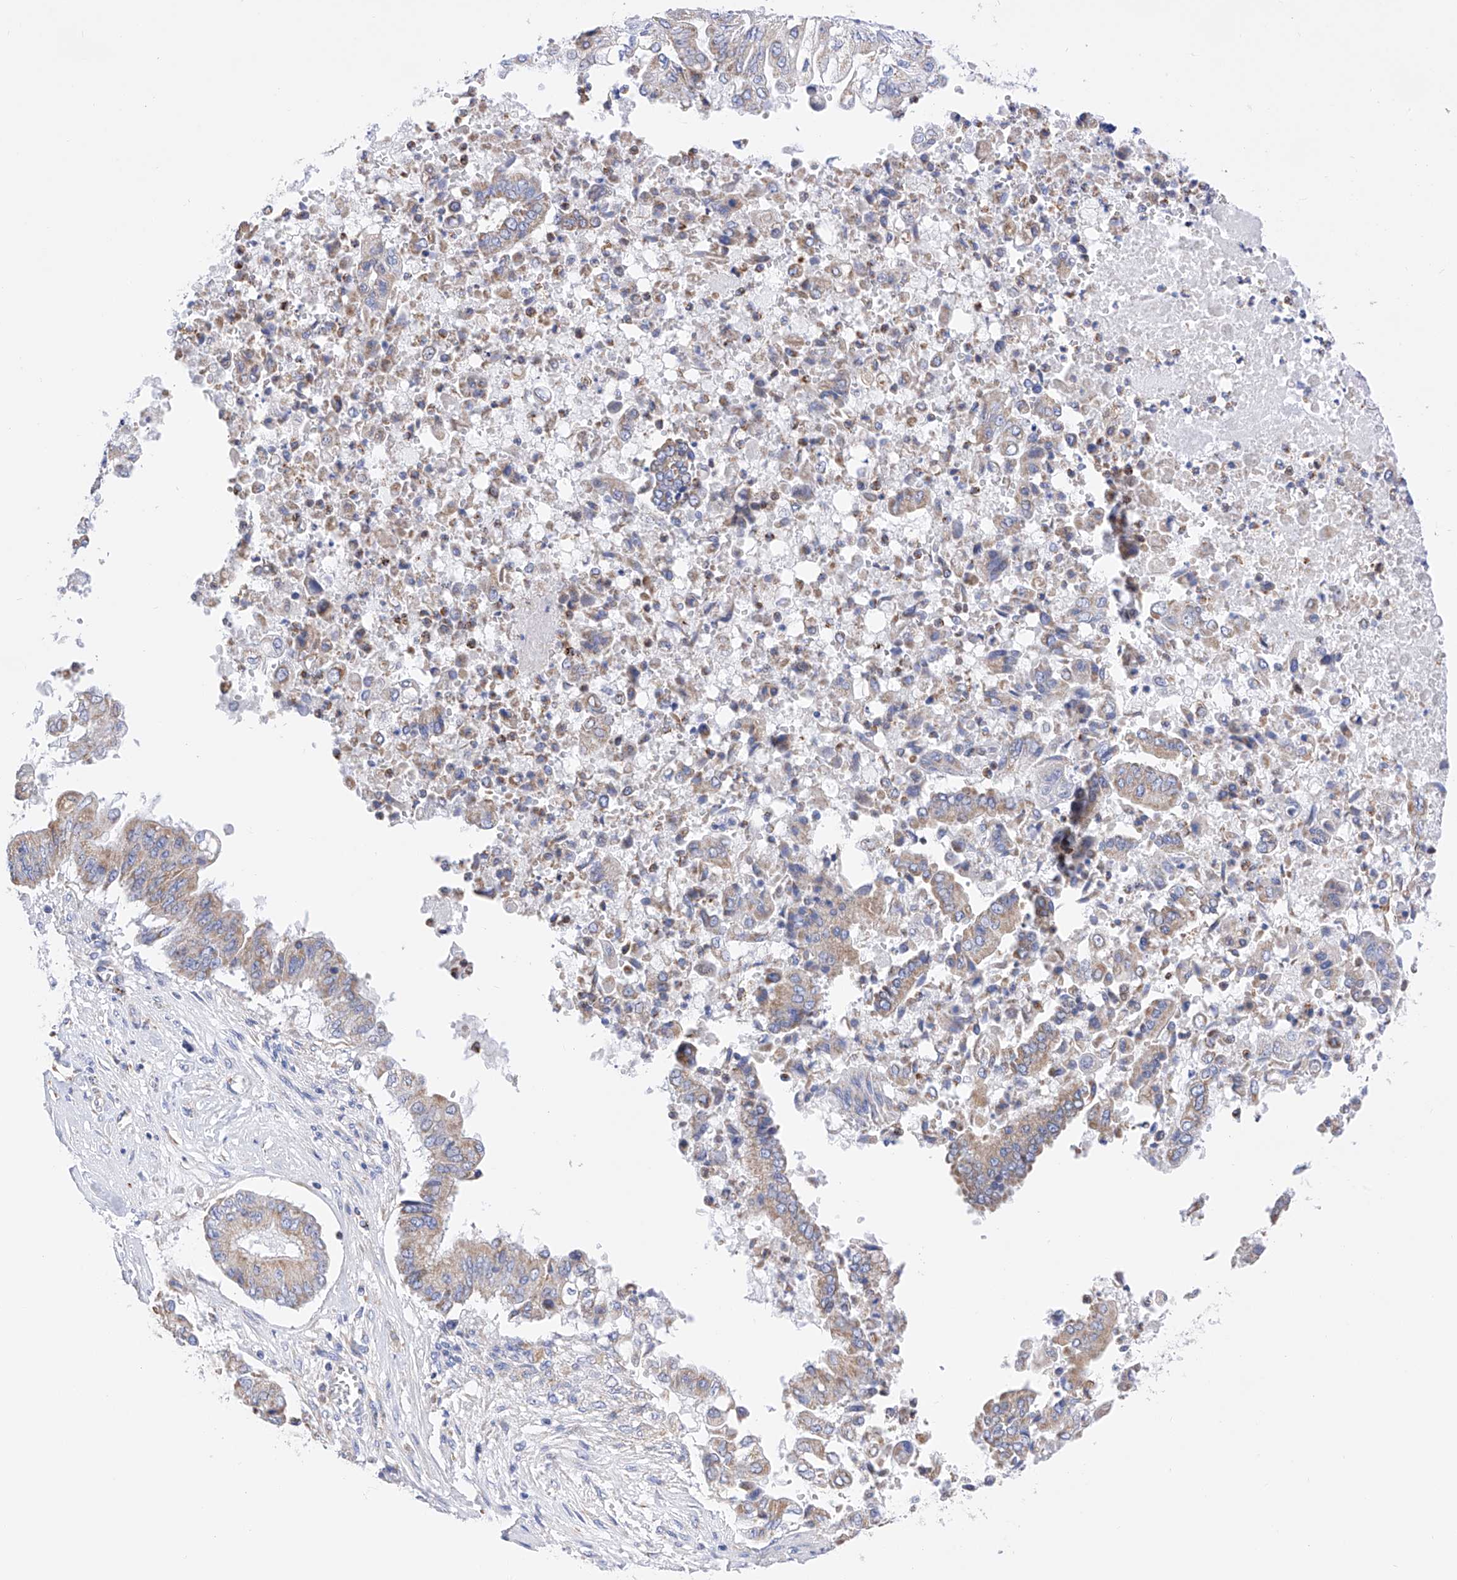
{"staining": {"intensity": "moderate", "quantity": ">75%", "location": "cytoplasmic/membranous"}, "tissue": "pancreatic cancer", "cell_type": "Tumor cells", "image_type": "cancer", "snomed": [{"axis": "morphology", "description": "Adenocarcinoma, NOS"}, {"axis": "topography", "description": "Pancreas"}], "caption": "This is a photomicrograph of IHC staining of adenocarcinoma (pancreatic), which shows moderate positivity in the cytoplasmic/membranous of tumor cells.", "gene": "FLG", "patient": {"sex": "female", "age": 77}}